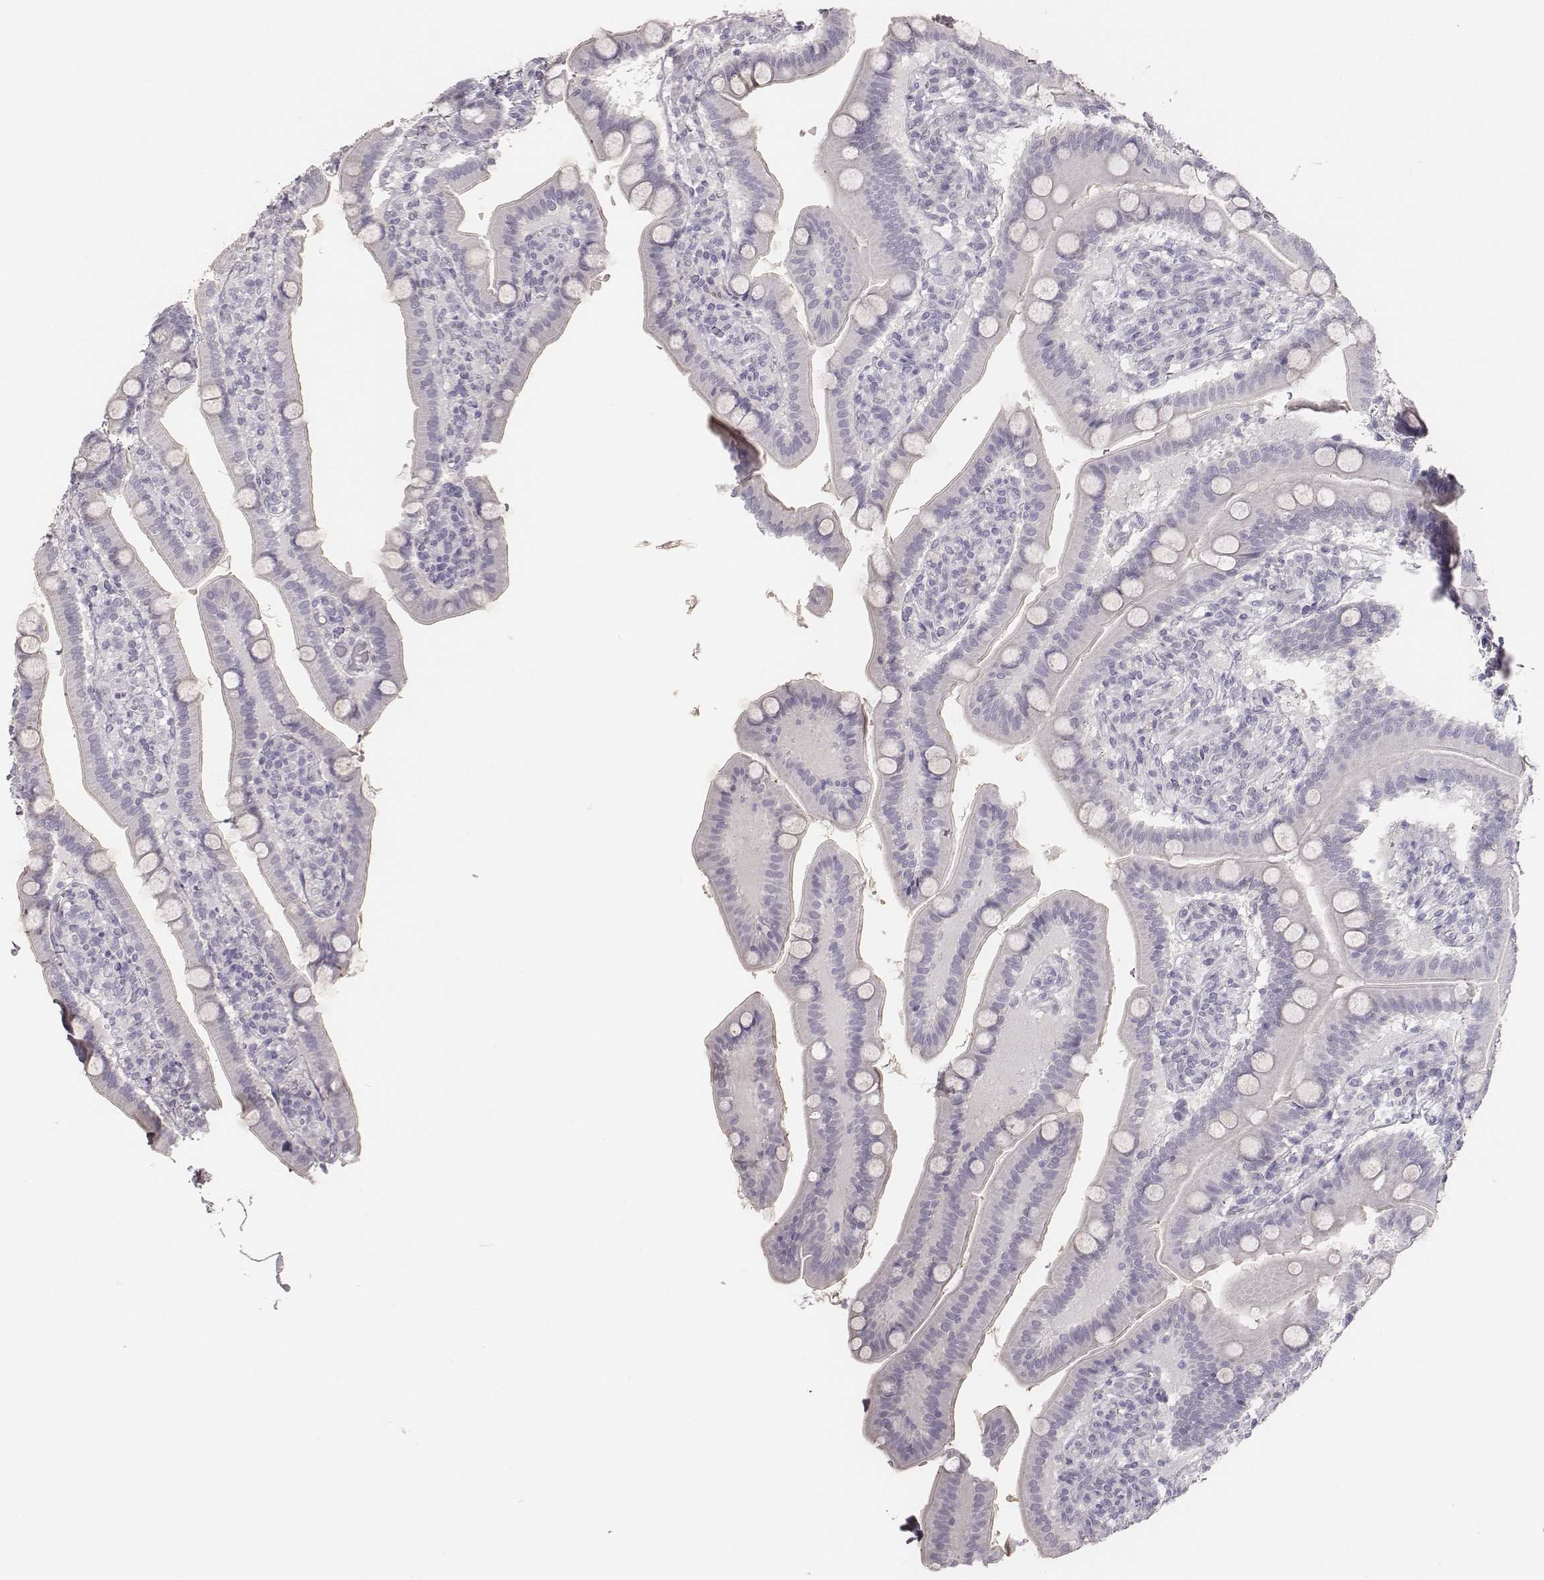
{"staining": {"intensity": "negative", "quantity": "none", "location": "none"}, "tissue": "small intestine", "cell_type": "Glandular cells", "image_type": "normal", "snomed": [{"axis": "morphology", "description": "Normal tissue, NOS"}, {"axis": "topography", "description": "Small intestine"}], "caption": "Immunohistochemical staining of normal small intestine exhibits no significant positivity in glandular cells. (Immunohistochemistry, brightfield microscopy, high magnification).", "gene": "MYH6", "patient": {"sex": "male", "age": 66}}